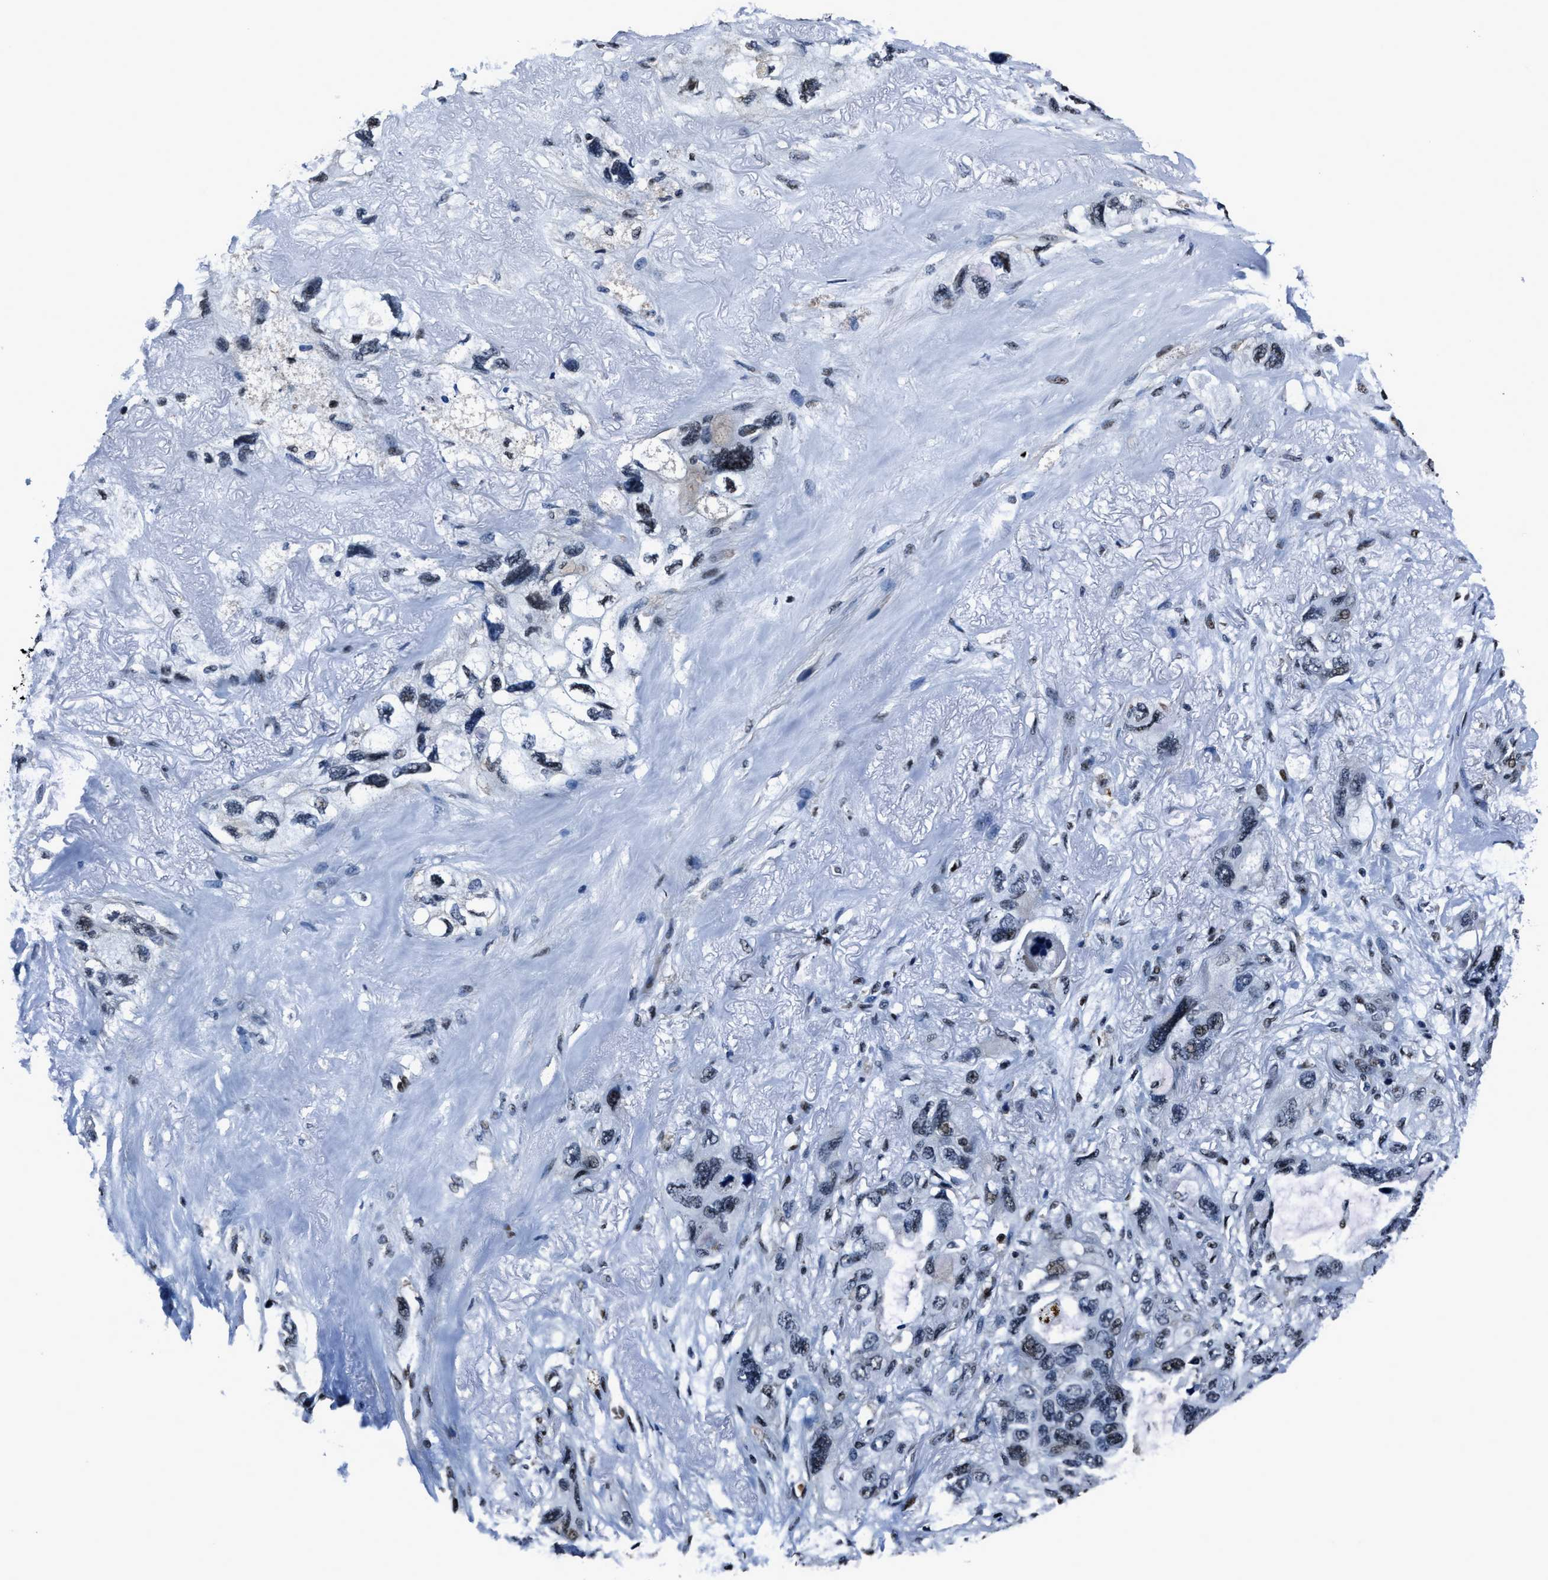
{"staining": {"intensity": "weak", "quantity": "<25%", "location": "nuclear"}, "tissue": "lung cancer", "cell_type": "Tumor cells", "image_type": "cancer", "snomed": [{"axis": "morphology", "description": "Squamous cell carcinoma, NOS"}, {"axis": "topography", "description": "Lung"}], "caption": "Tumor cells are negative for protein expression in human lung squamous cell carcinoma. Nuclei are stained in blue.", "gene": "PPIE", "patient": {"sex": "female", "age": 73}}